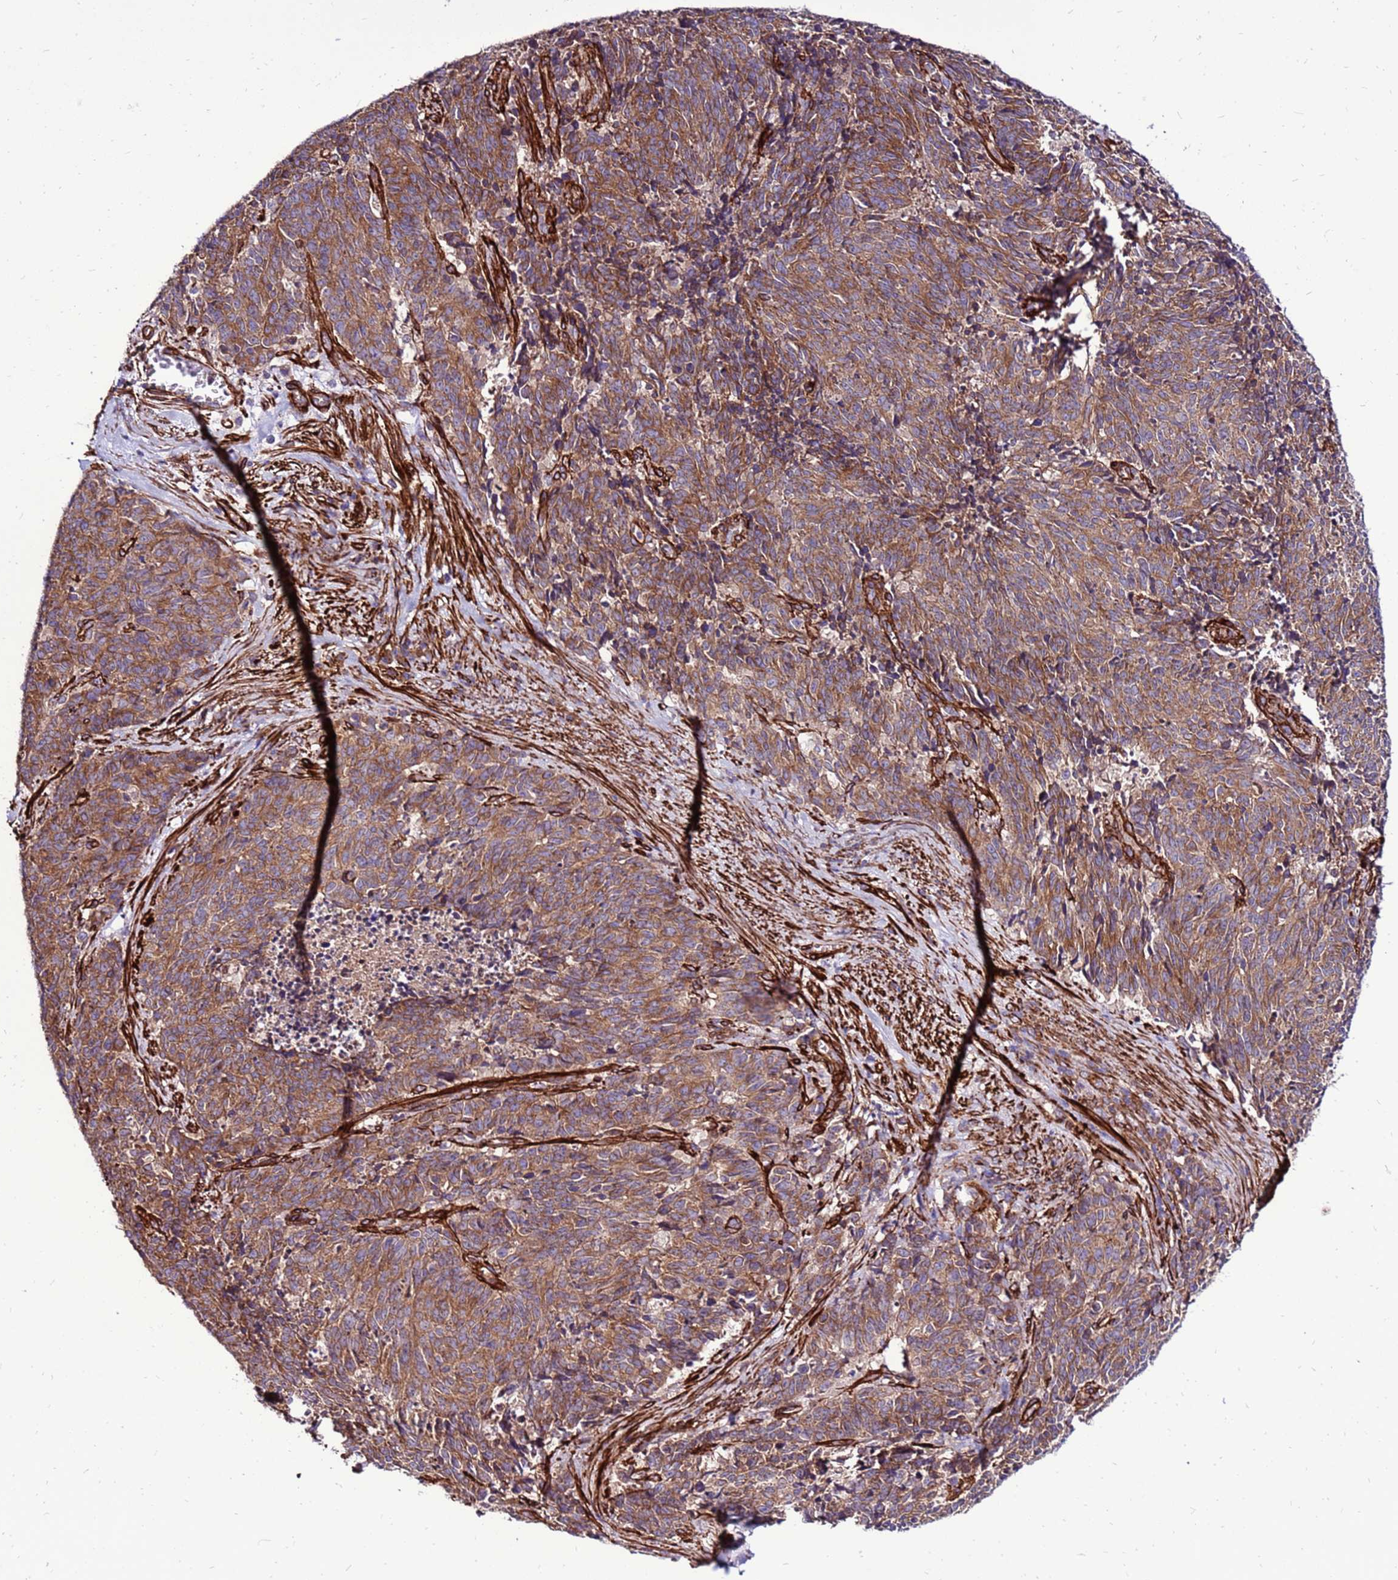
{"staining": {"intensity": "moderate", "quantity": ">75%", "location": "cytoplasmic/membranous"}, "tissue": "cervical cancer", "cell_type": "Tumor cells", "image_type": "cancer", "snomed": [{"axis": "morphology", "description": "Squamous cell carcinoma, NOS"}, {"axis": "topography", "description": "Cervix"}], "caption": "Immunohistochemical staining of cervical cancer (squamous cell carcinoma) reveals medium levels of moderate cytoplasmic/membranous protein positivity in about >75% of tumor cells. (brown staining indicates protein expression, while blue staining denotes nuclei).", "gene": "EI24", "patient": {"sex": "female", "age": 29}}